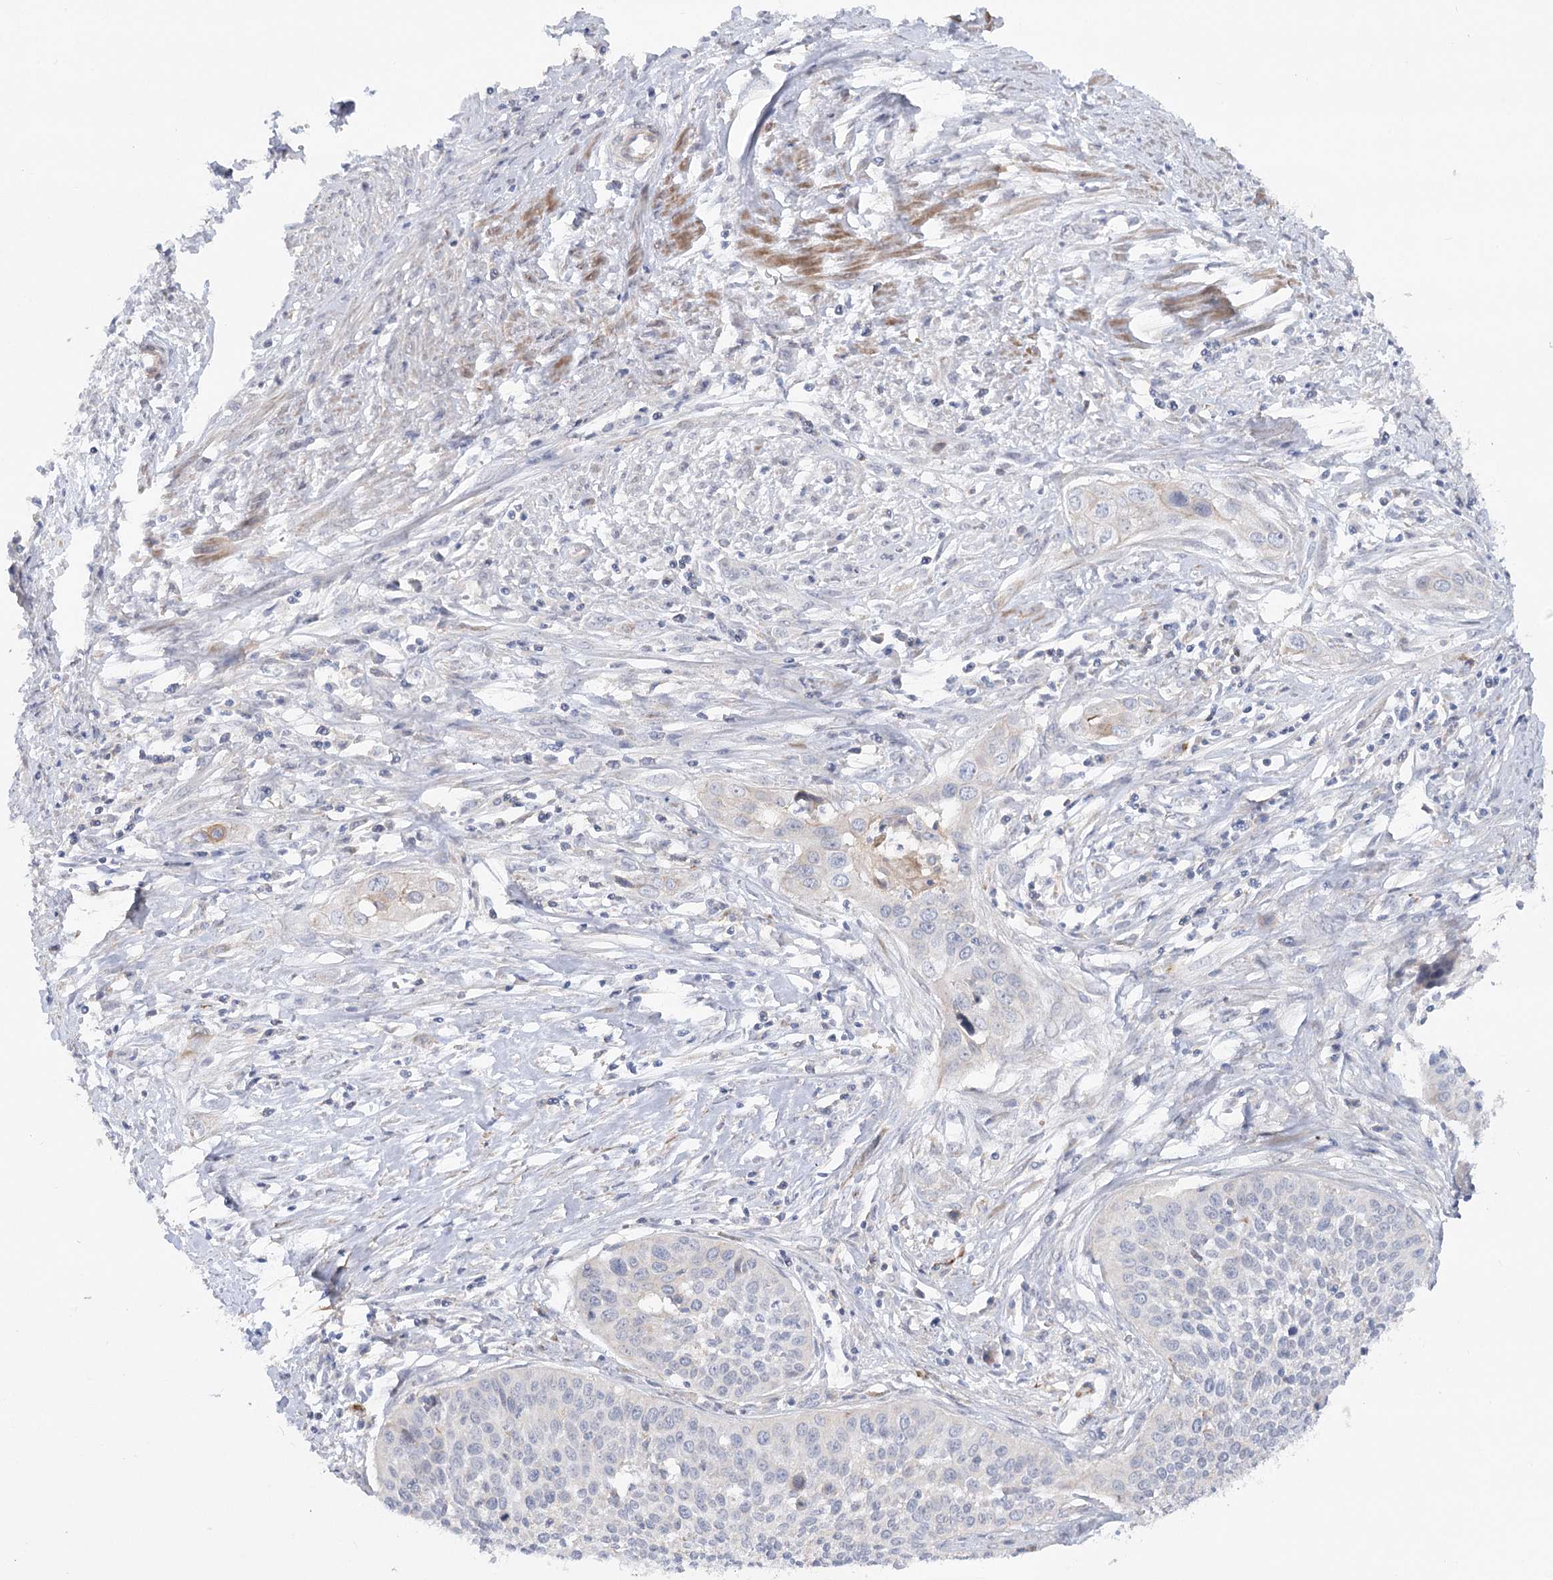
{"staining": {"intensity": "negative", "quantity": "none", "location": "none"}, "tissue": "cervical cancer", "cell_type": "Tumor cells", "image_type": "cancer", "snomed": [{"axis": "morphology", "description": "Squamous cell carcinoma, NOS"}, {"axis": "topography", "description": "Cervix"}], "caption": "This is an IHC photomicrograph of human cervical cancer (squamous cell carcinoma). There is no positivity in tumor cells.", "gene": "SCN11A", "patient": {"sex": "female", "age": 34}}